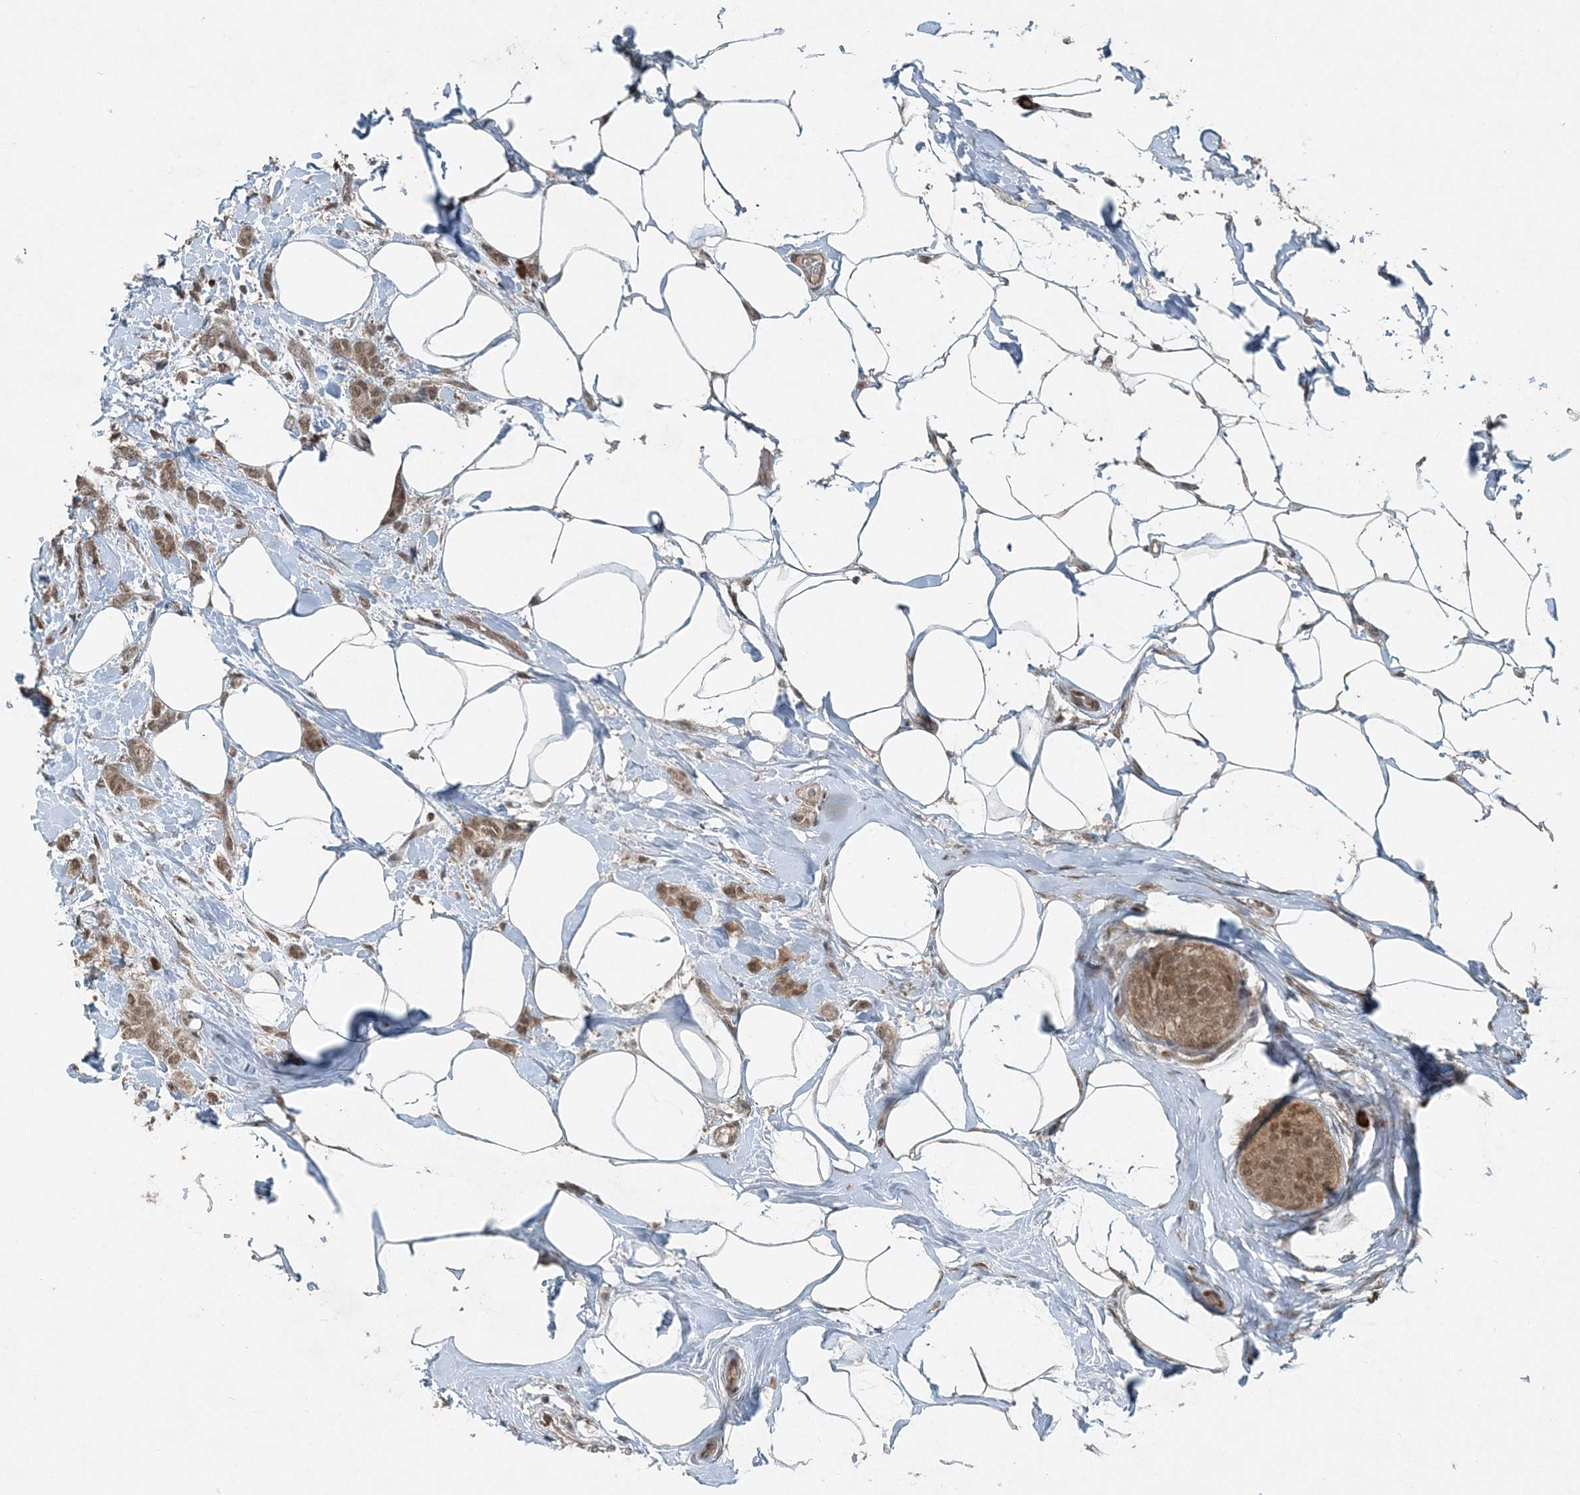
{"staining": {"intensity": "moderate", "quantity": ">75%", "location": "cytoplasmic/membranous,nuclear"}, "tissue": "breast cancer", "cell_type": "Tumor cells", "image_type": "cancer", "snomed": [{"axis": "morphology", "description": "Lobular carcinoma, in situ"}, {"axis": "morphology", "description": "Lobular carcinoma"}, {"axis": "topography", "description": "Breast"}], "caption": "This micrograph displays lobular carcinoma (breast) stained with immunohistochemistry to label a protein in brown. The cytoplasmic/membranous and nuclear of tumor cells show moderate positivity for the protein. Nuclei are counter-stained blue.", "gene": "COPS7B", "patient": {"sex": "female", "age": 41}}